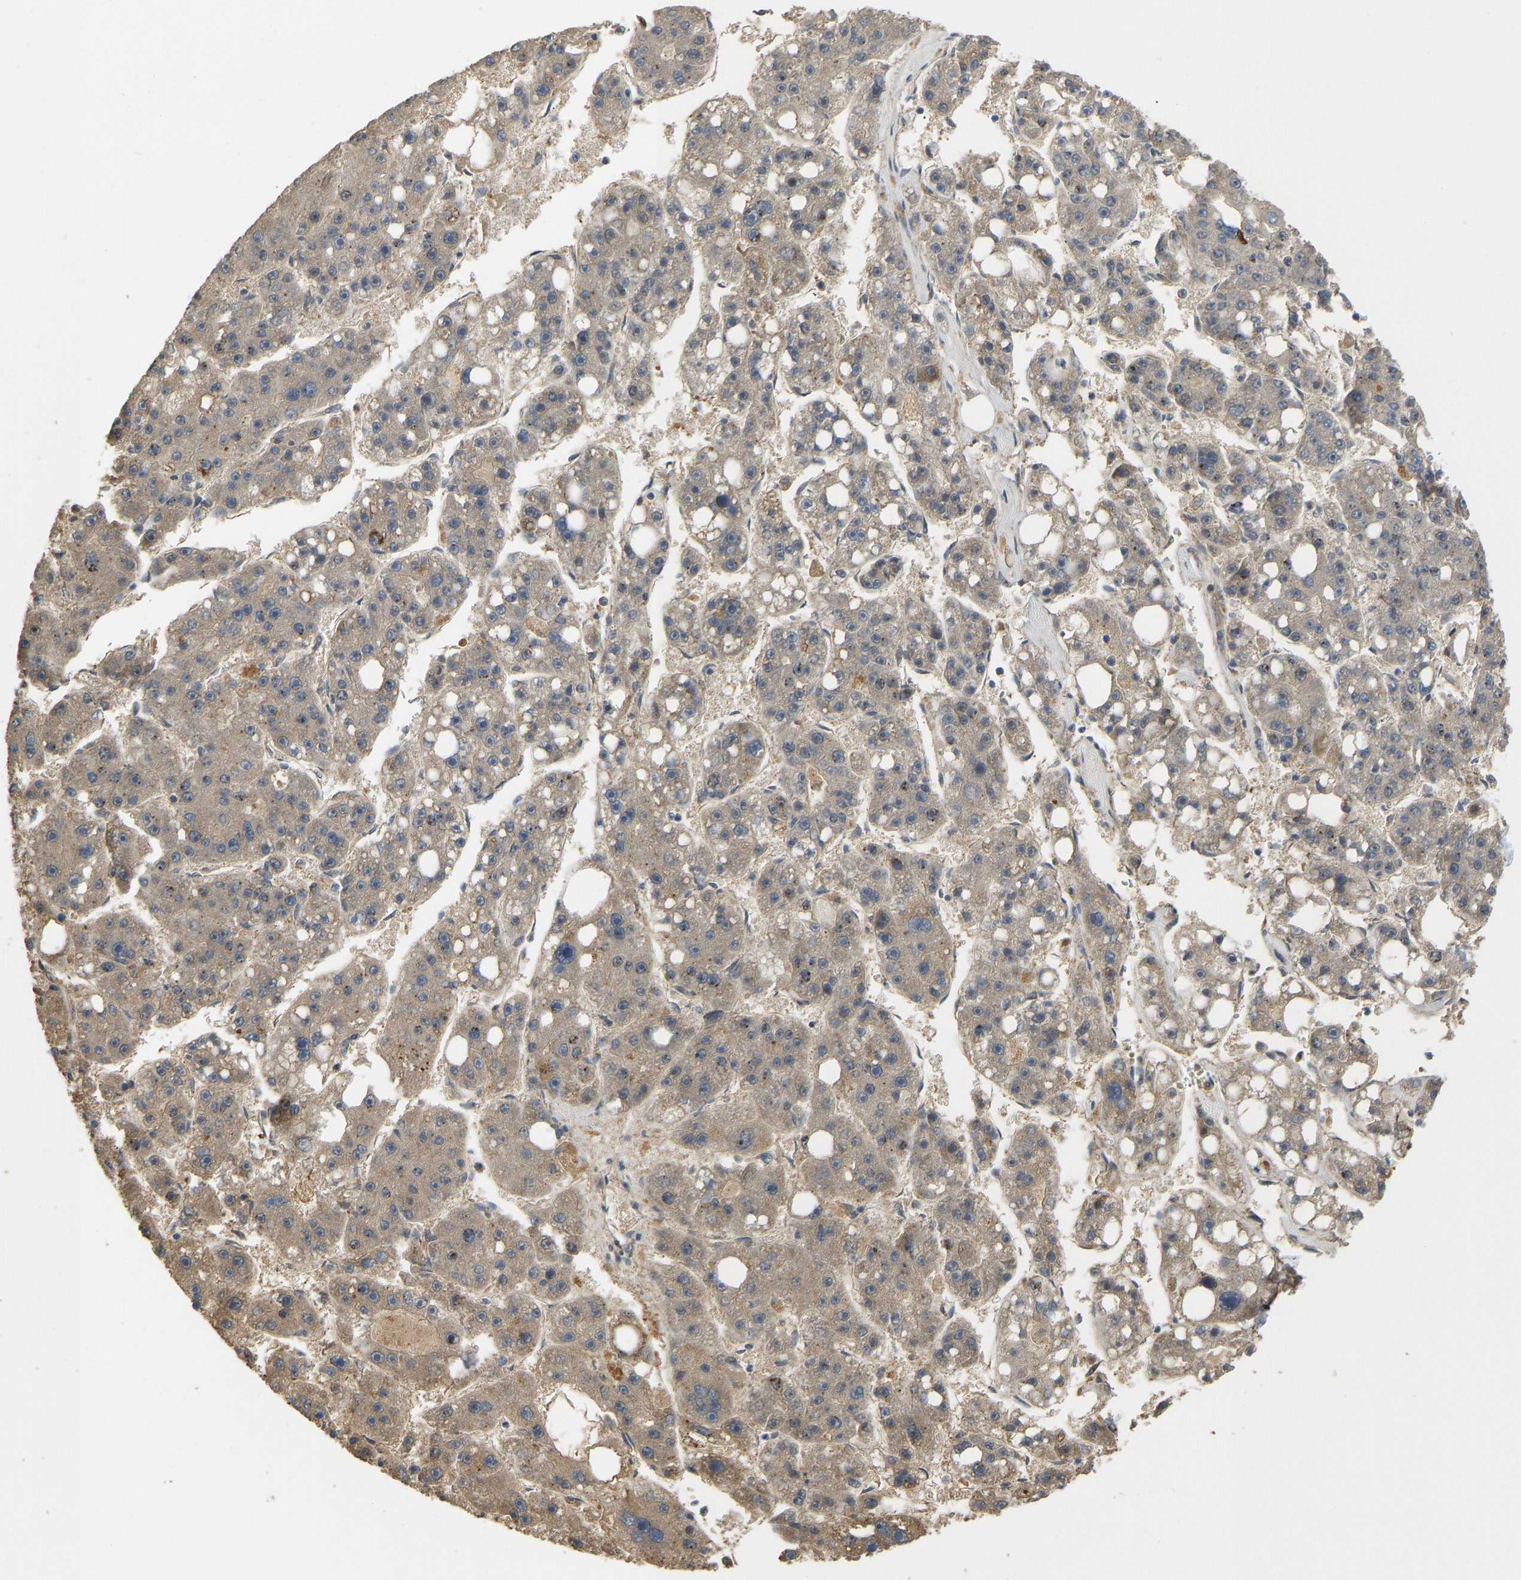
{"staining": {"intensity": "moderate", "quantity": "<25%", "location": "cytoplasmic/membranous,nuclear"}, "tissue": "liver cancer", "cell_type": "Tumor cells", "image_type": "cancer", "snomed": [{"axis": "morphology", "description": "Carcinoma, Hepatocellular, NOS"}, {"axis": "topography", "description": "Liver"}], "caption": "Immunohistochemical staining of liver hepatocellular carcinoma exhibits low levels of moderate cytoplasmic/membranous and nuclear protein staining in about <25% of tumor cells.", "gene": "VCPKMT", "patient": {"sex": "female", "age": 61}}